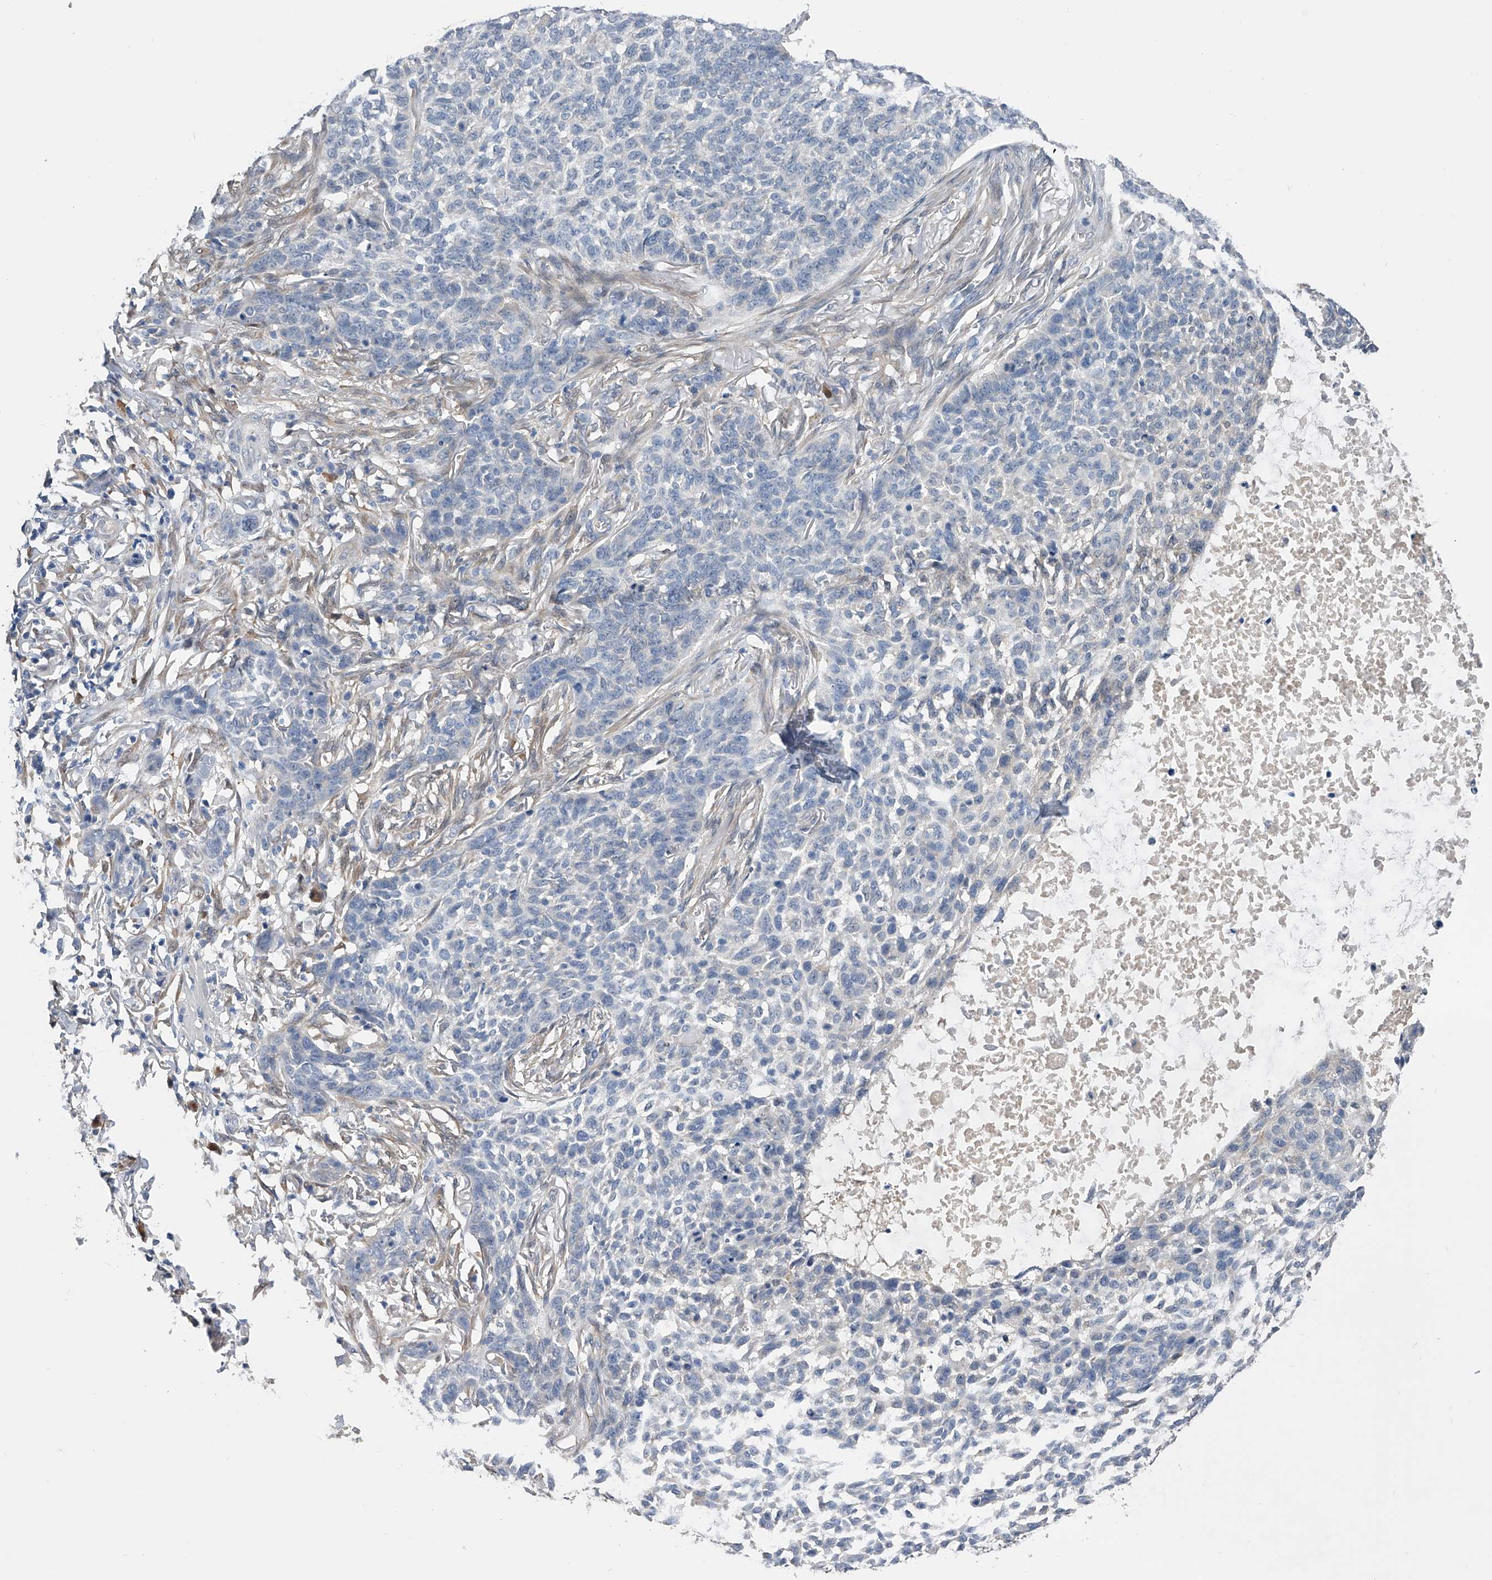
{"staining": {"intensity": "negative", "quantity": "none", "location": "none"}, "tissue": "skin cancer", "cell_type": "Tumor cells", "image_type": "cancer", "snomed": [{"axis": "morphology", "description": "Basal cell carcinoma"}, {"axis": "topography", "description": "Skin"}], "caption": "This is an immunohistochemistry histopathology image of skin cancer (basal cell carcinoma). There is no expression in tumor cells.", "gene": "PGM3", "patient": {"sex": "male", "age": 85}}